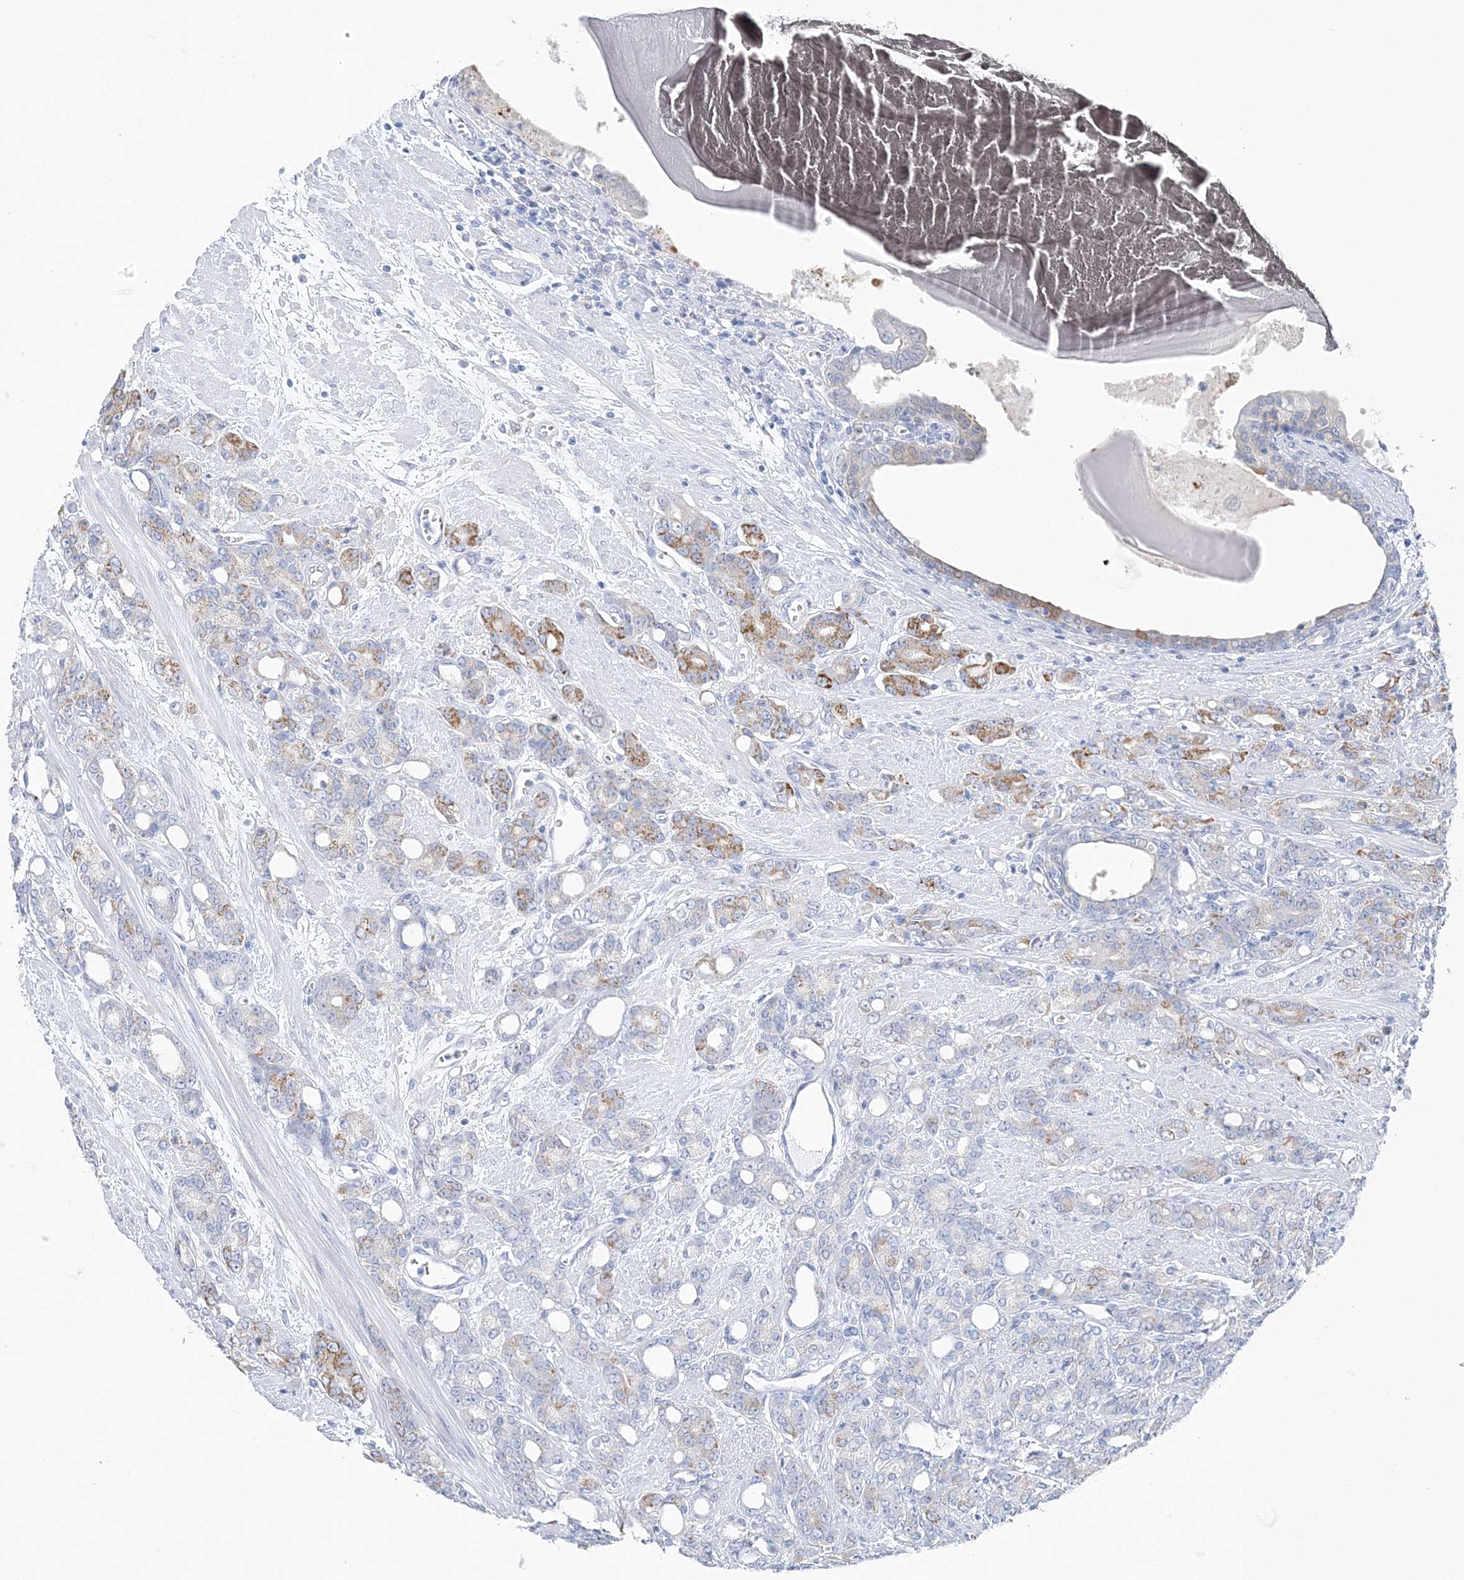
{"staining": {"intensity": "moderate", "quantity": "<25%", "location": "cytoplasmic/membranous"}, "tissue": "prostate cancer", "cell_type": "Tumor cells", "image_type": "cancer", "snomed": [{"axis": "morphology", "description": "Adenocarcinoma, High grade"}, {"axis": "topography", "description": "Prostate"}], "caption": "This histopathology image reveals IHC staining of human prostate cancer (high-grade adenocarcinoma), with low moderate cytoplasmic/membranous staining in approximately <25% of tumor cells.", "gene": "HMGCS1", "patient": {"sex": "male", "age": 62}}